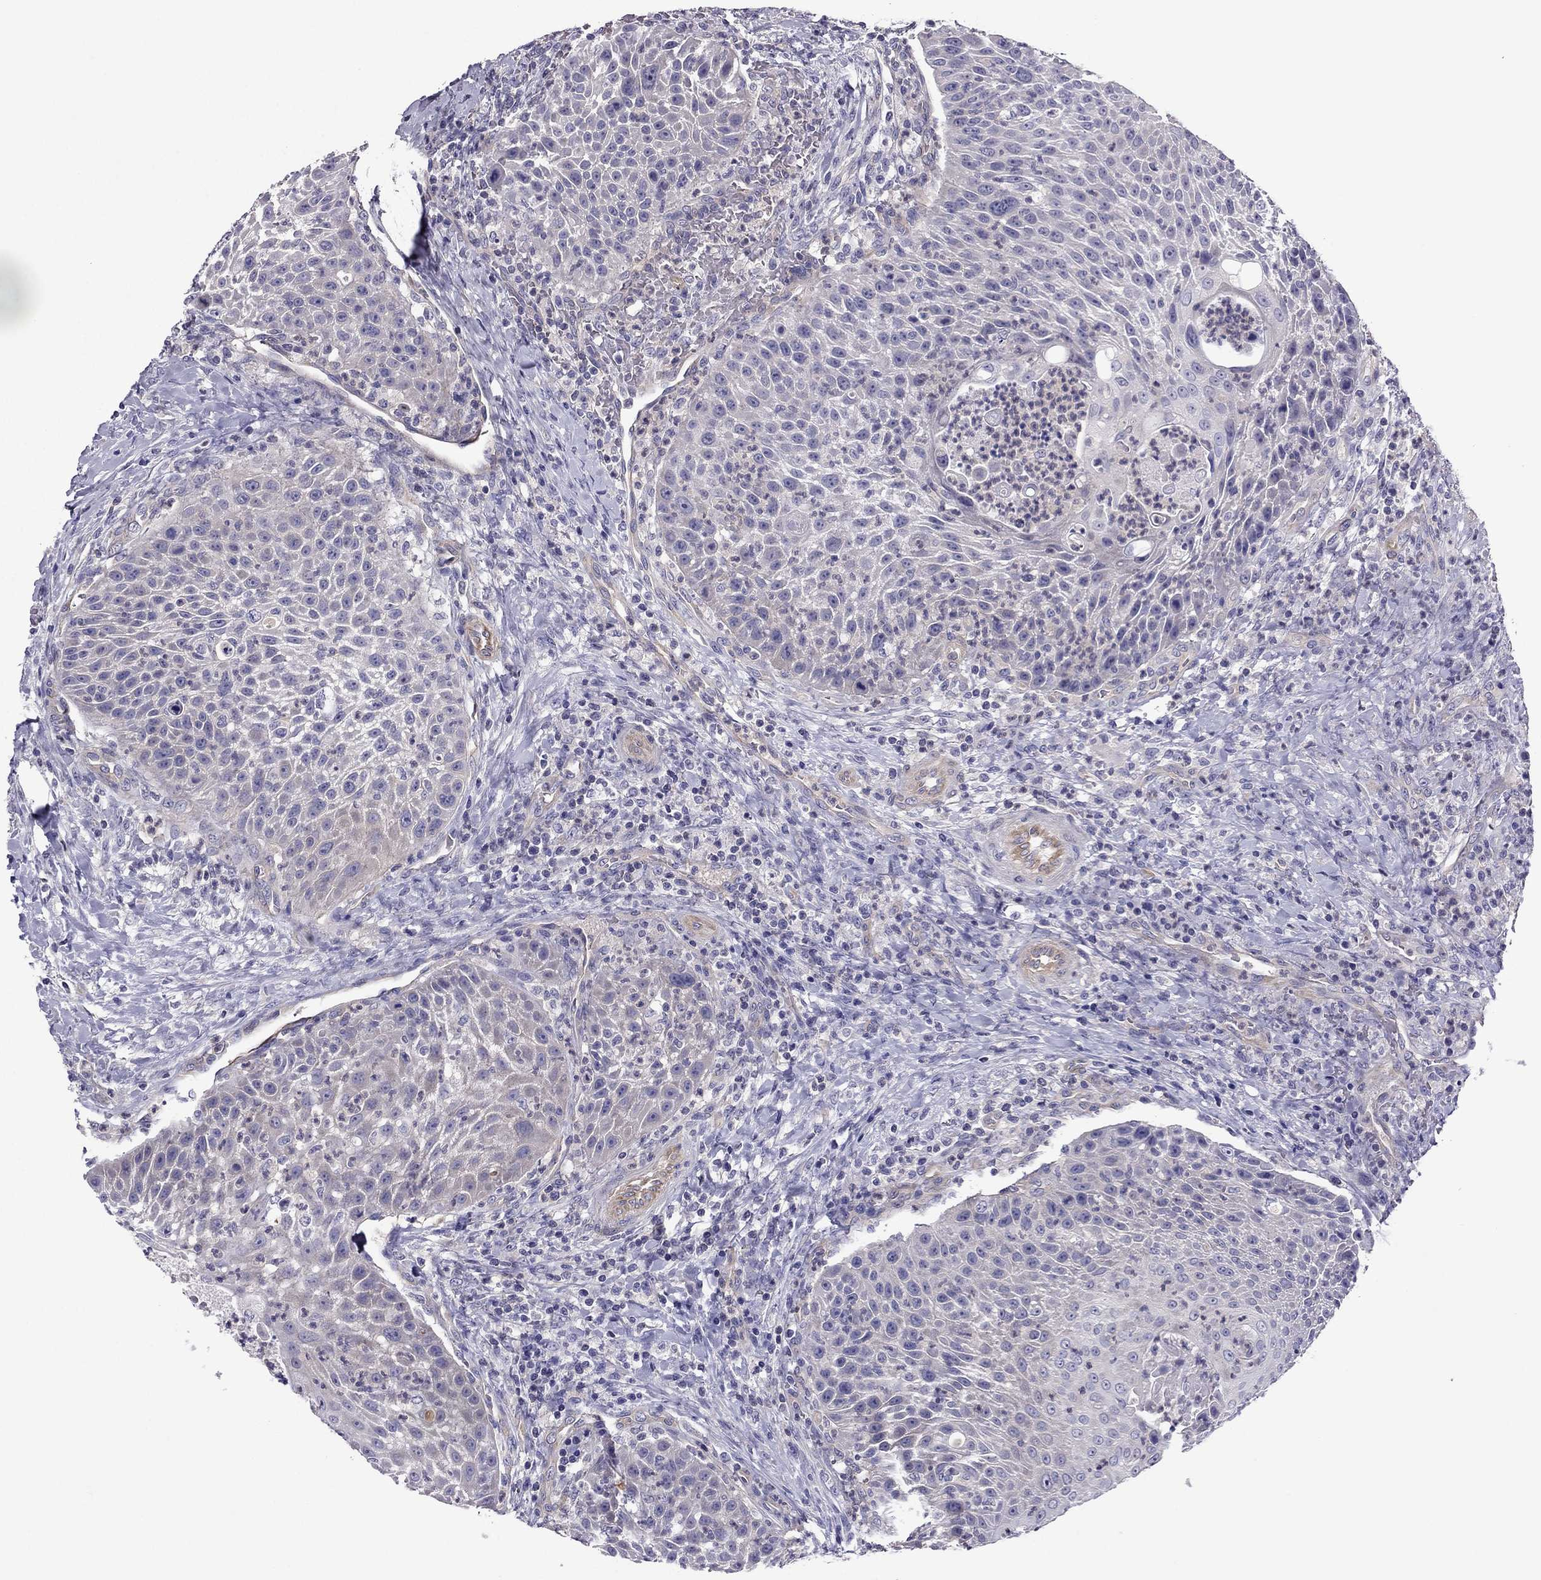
{"staining": {"intensity": "negative", "quantity": "none", "location": "none"}, "tissue": "head and neck cancer", "cell_type": "Tumor cells", "image_type": "cancer", "snomed": [{"axis": "morphology", "description": "Squamous cell carcinoma, NOS"}, {"axis": "topography", "description": "Head-Neck"}], "caption": "Tumor cells show no significant expression in squamous cell carcinoma (head and neck).", "gene": "GJA8", "patient": {"sex": "male", "age": 69}}